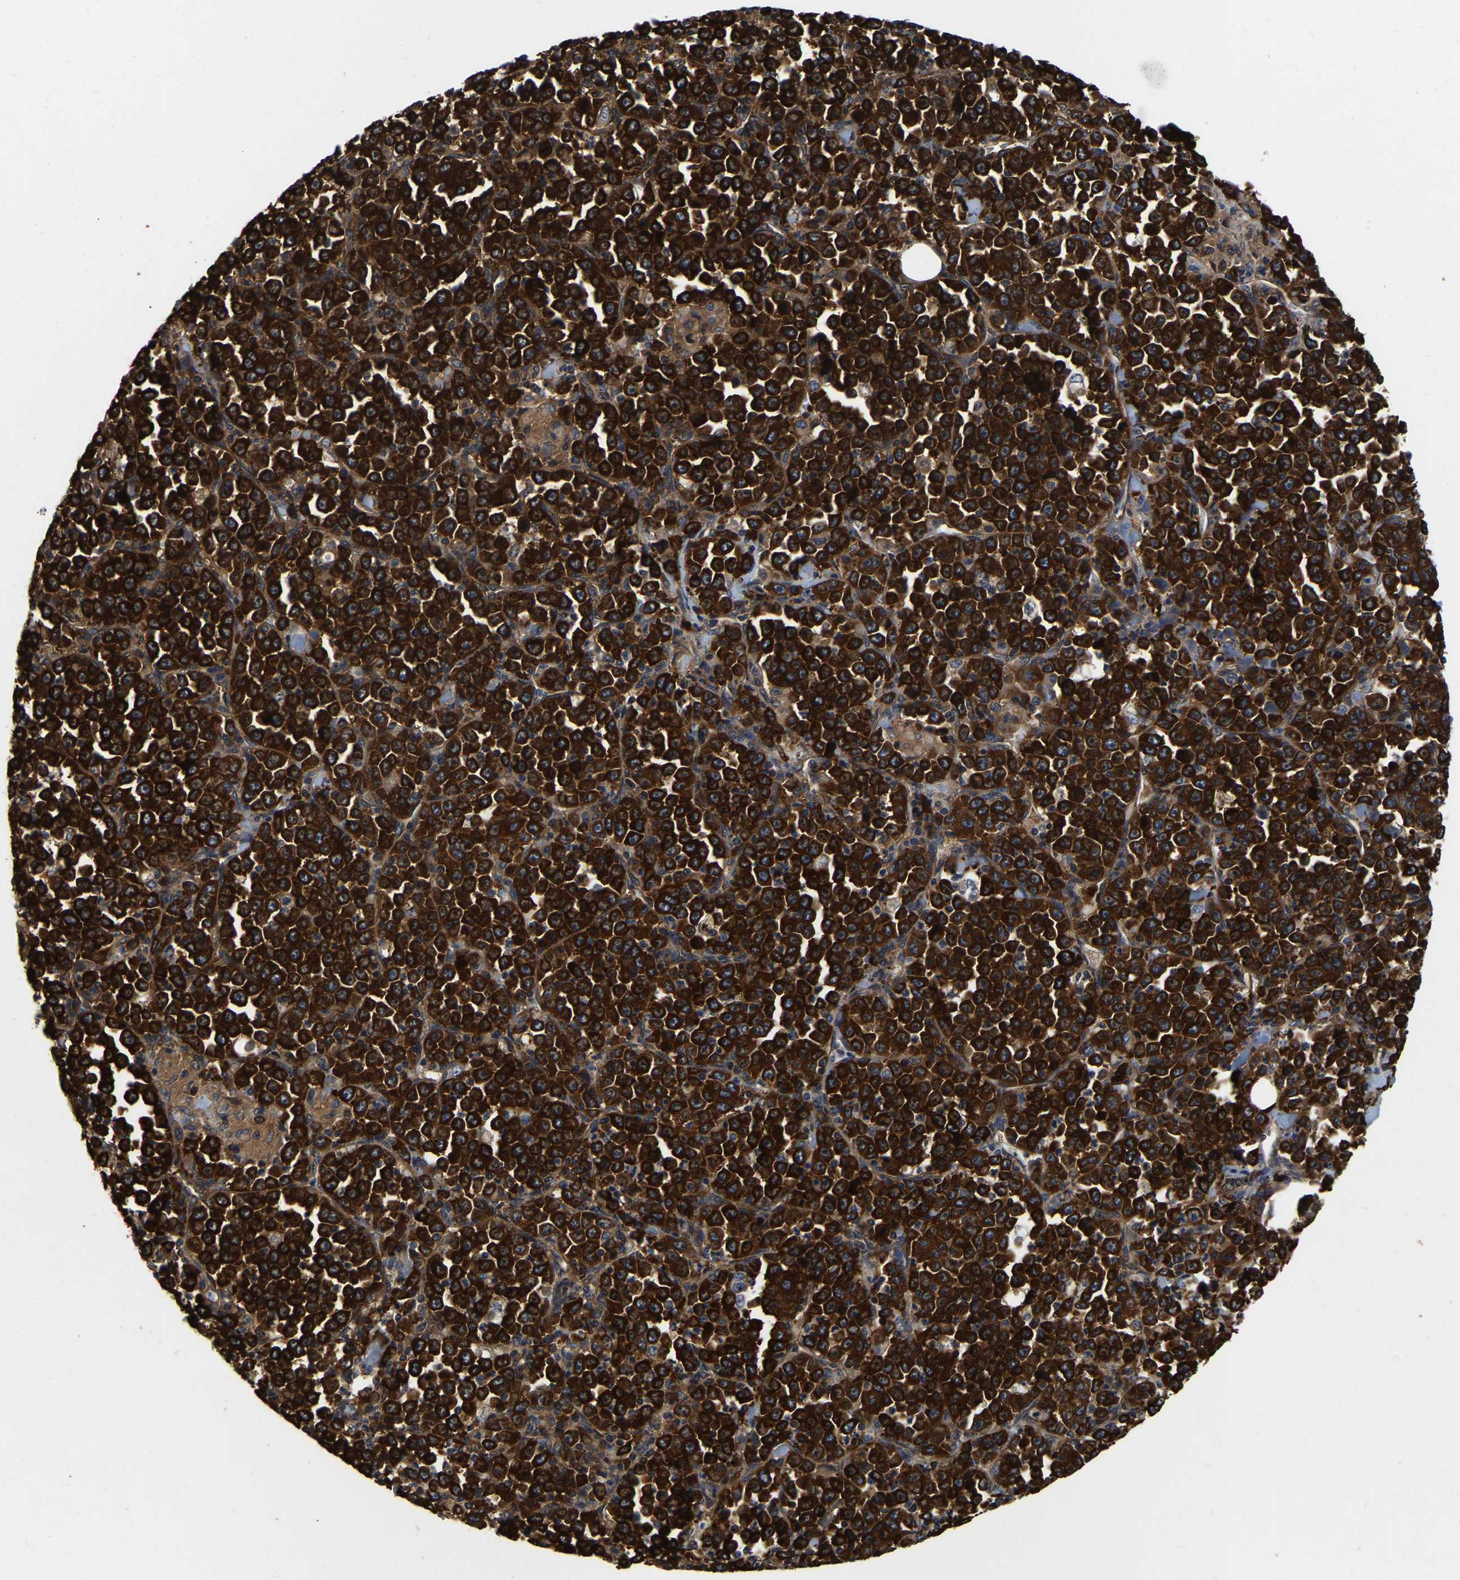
{"staining": {"intensity": "strong", "quantity": ">75%", "location": "cytoplasmic/membranous"}, "tissue": "stomach cancer", "cell_type": "Tumor cells", "image_type": "cancer", "snomed": [{"axis": "morphology", "description": "Normal tissue, NOS"}, {"axis": "morphology", "description": "Adenocarcinoma, NOS"}, {"axis": "topography", "description": "Stomach, upper"}, {"axis": "topography", "description": "Stomach"}], "caption": "Strong cytoplasmic/membranous expression for a protein is seen in about >75% of tumor cells of adenocarcinoma (stomach) using IHC.", "gene": "GARS1", "patient": {"sex": "male", "age": 59}}